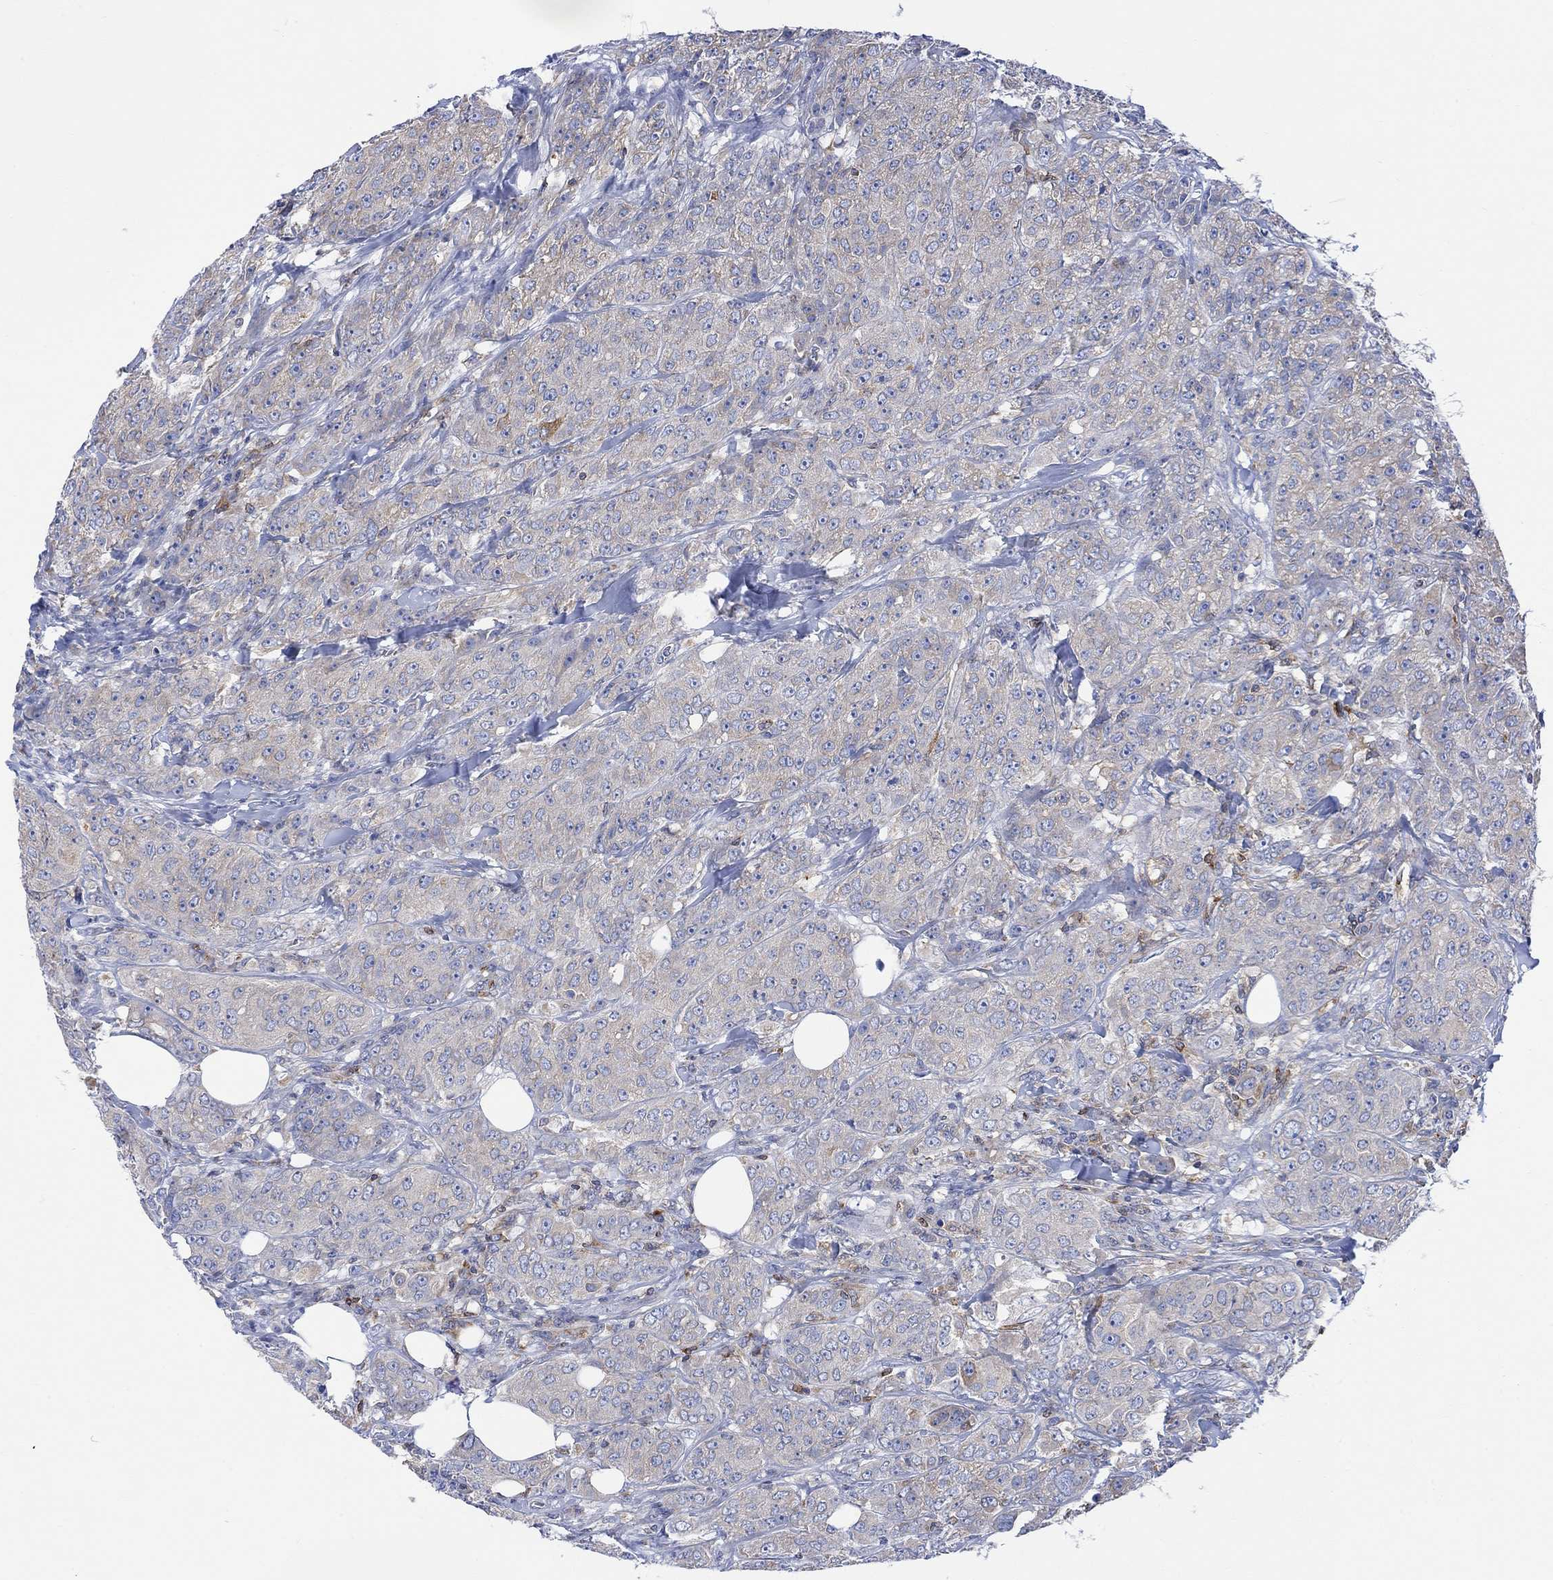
{"staining": {"intensity": "weak", "quantity": "<25%", "location": "cytoplasmic/membranous"}, "tissue": "breast cancer", "cell_type": "Tumor cells", "image_type": "cancer", "snomed": [{"axis": "morphology", "description": "Duct carcinoma"}, {"axis": "topography", "description": "Breast"}], "caption": "This is an immunohistochemistry (IHC) photomicrograph of breast cancer. There is no expression in tumor cells.", "gene": "GBP5", "patient": {"sex": "female", "age": 43}}